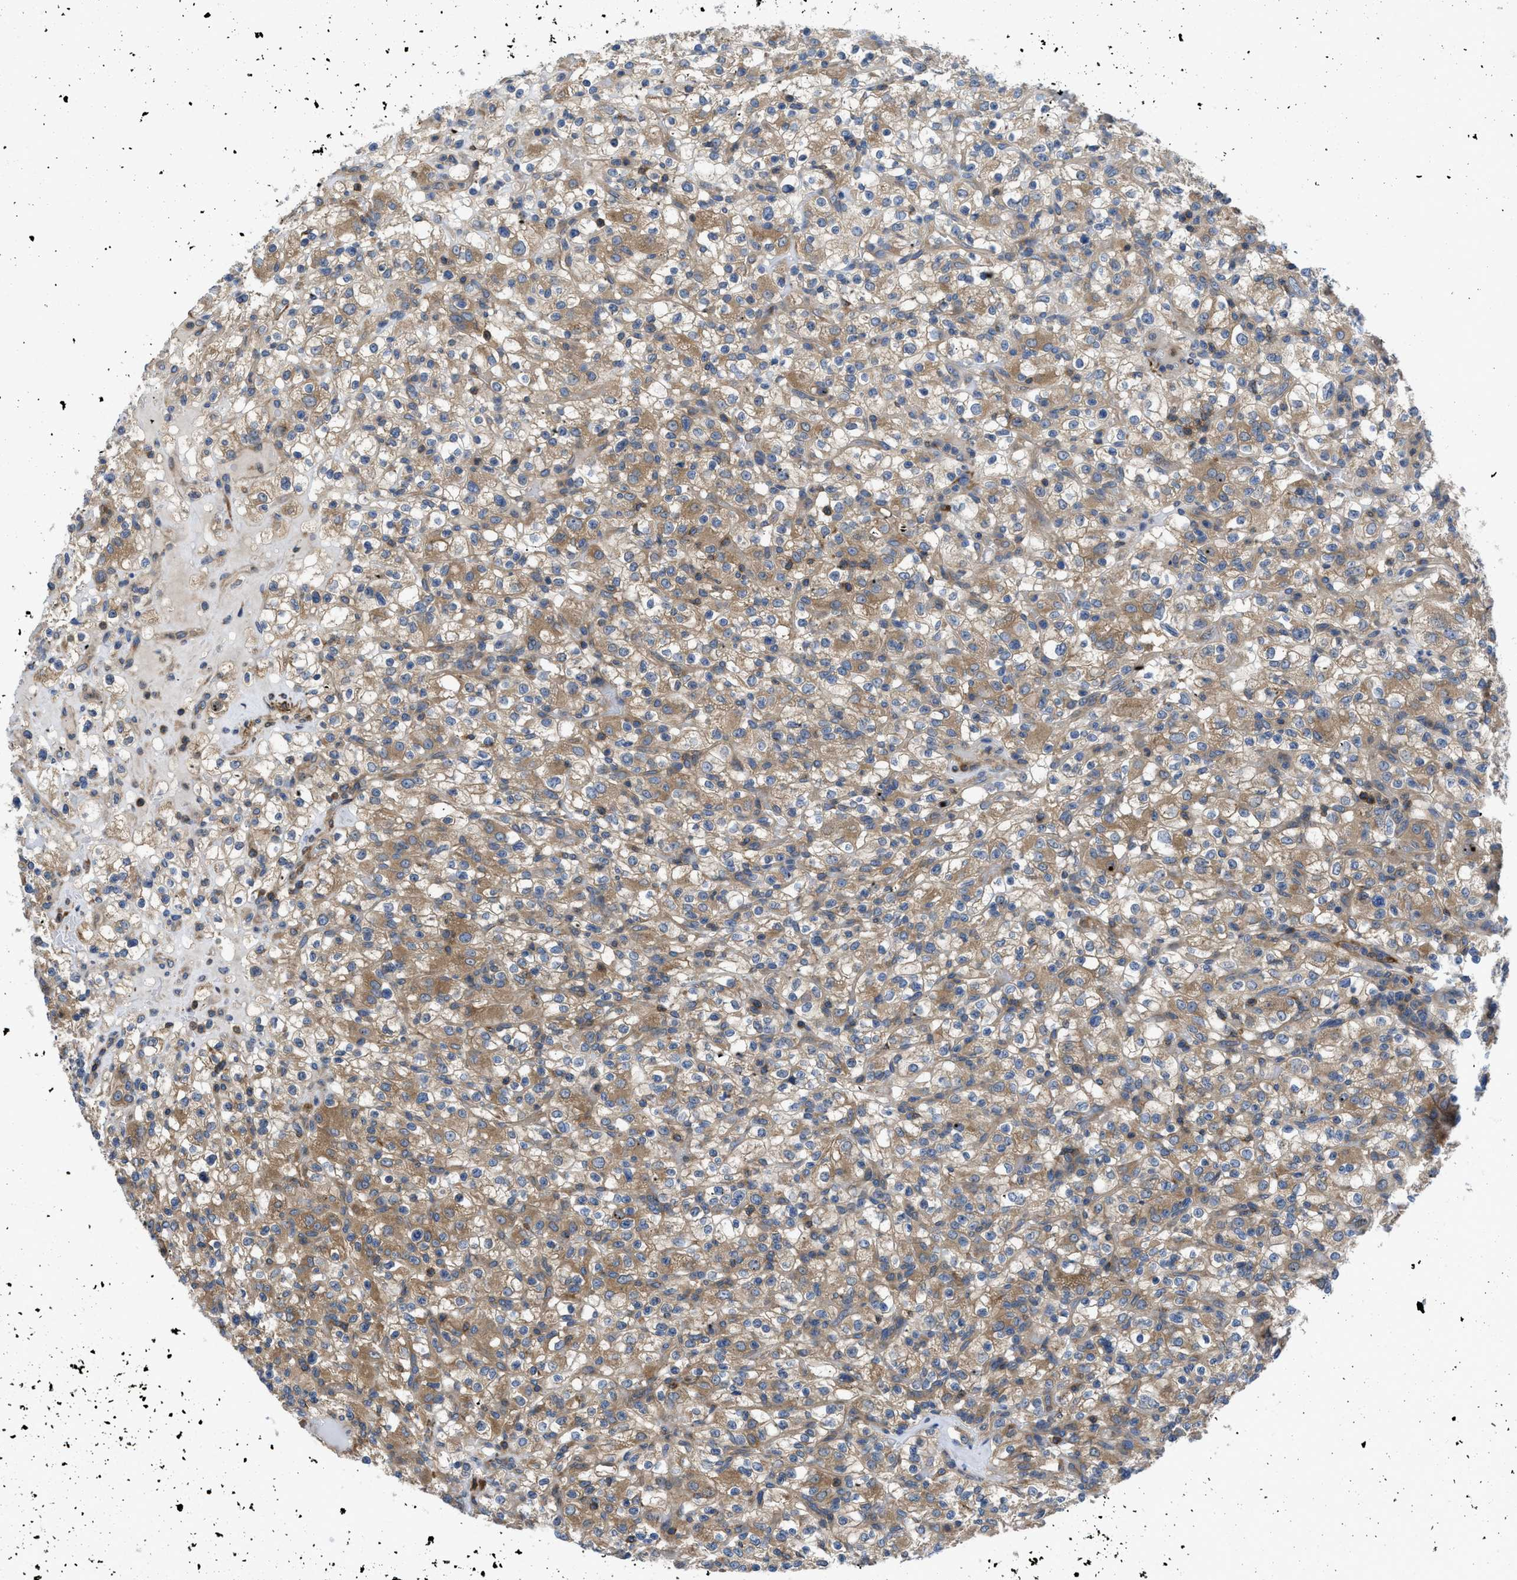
{"staining": {"intensity": "moderate", "quantity": ">75%", "location": "cytoplasmic/membranous"}, "tissue": "renal cancer", "cell_type": "Tumor cells", "image_type": "cancer", "snomed": [{"axis": "morphology", "description": "Normal tissue, NOS"}, {"axis": "morphology", "description": "Adenocarcinoma, NOS"}, {"axis": "topography", "description": "Kidney"}], "caption": "Adenocarcinoma (renal) stained for a protein (brown) displays moderate cytoplasmic/membranous positive positivity in about >75% of tumor cells.", "gene": "CHKB", "patient": {"sex": "female", "age": 72}}